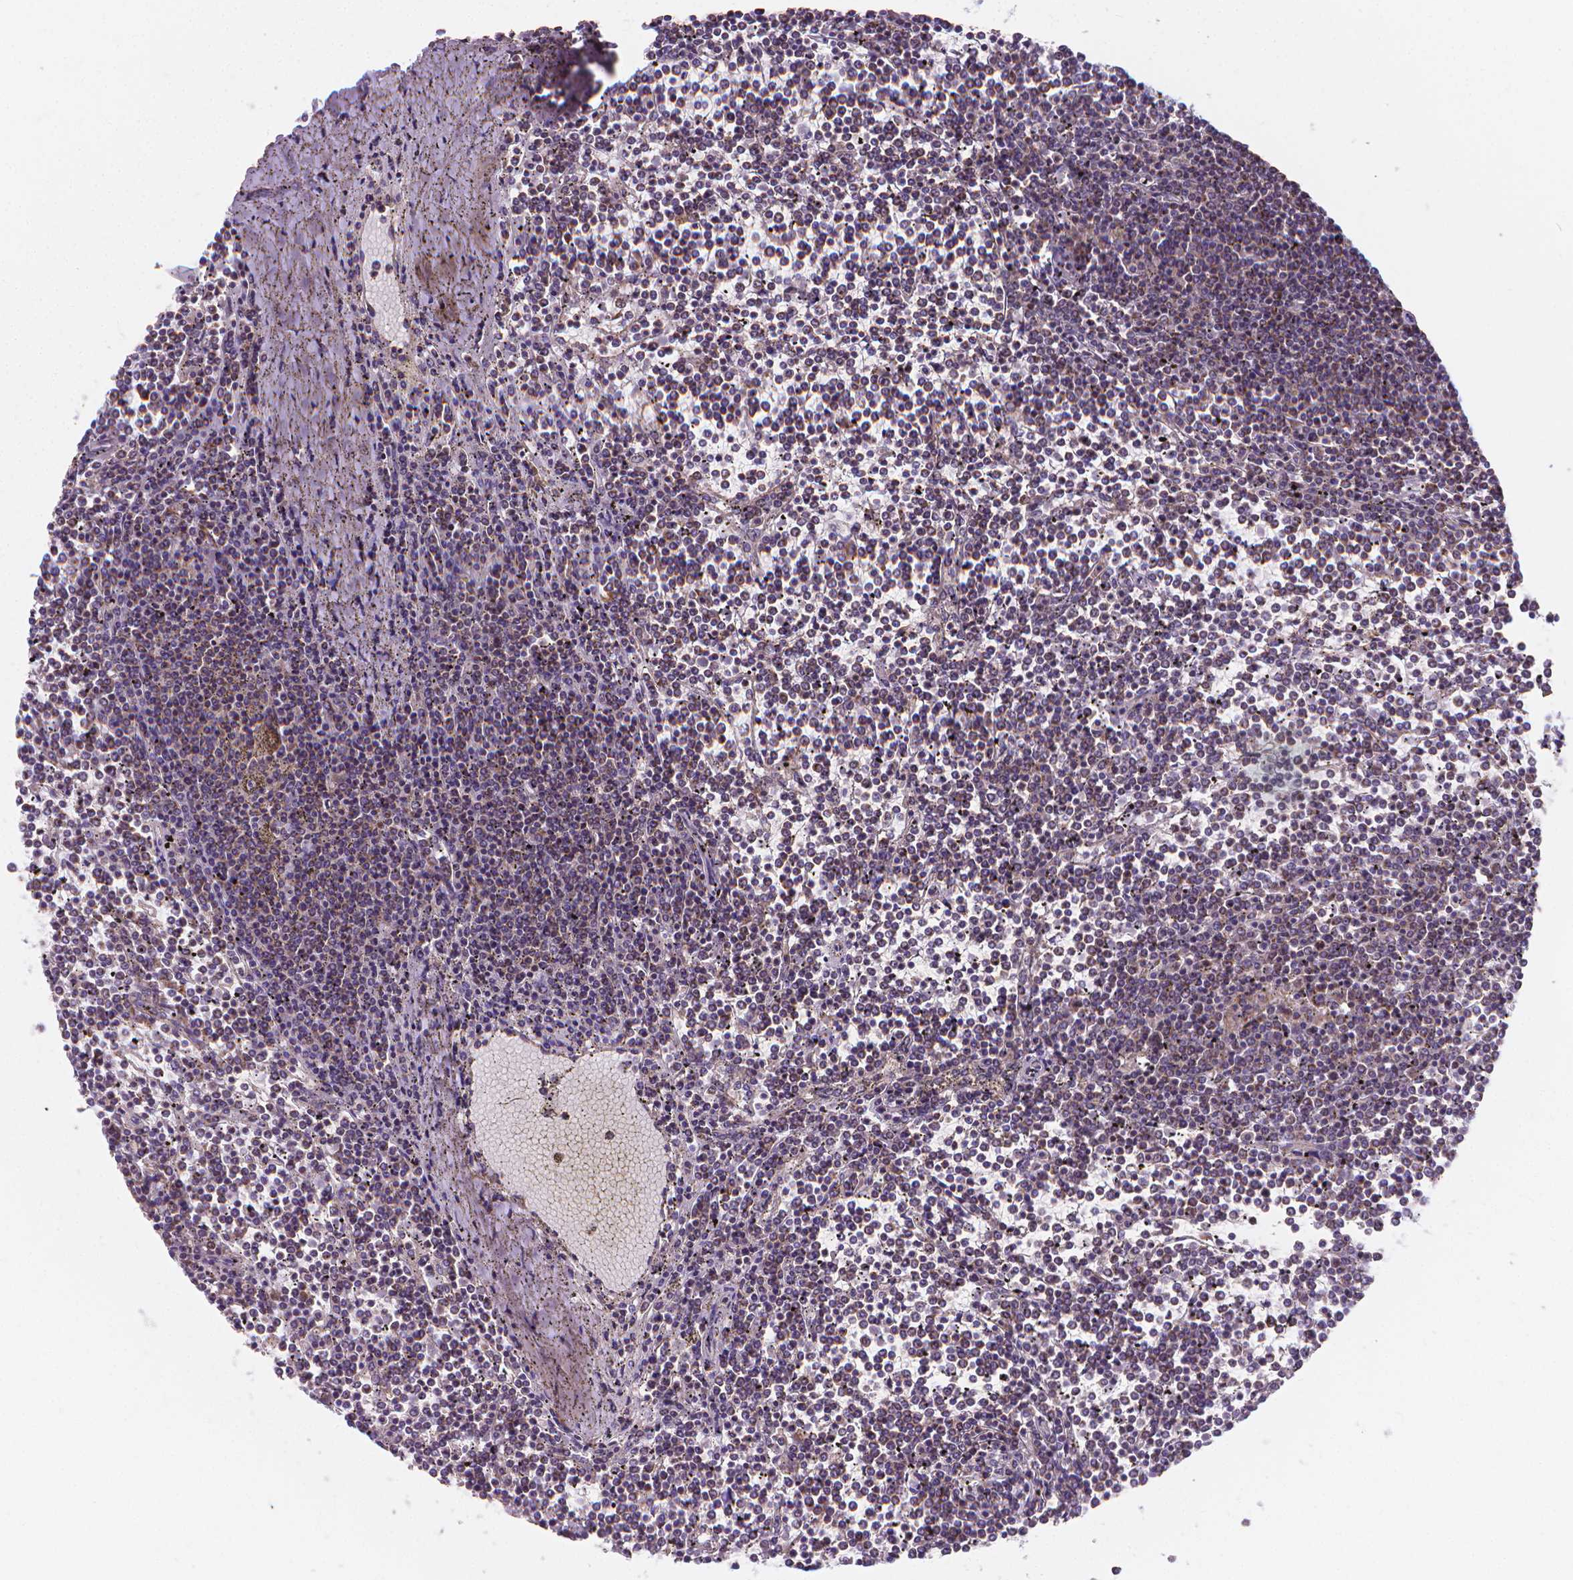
{"staining": {"intensity": "weak", "quantity": "25%-75%", "location": "cytoplasmic/membranous"}, "tissue": "lymphoma", "cell_type": "Tumor cells", "image_type": "cancer", "snomed": [{"axis": "morphology", "description": "Malignant lymphoma, non-Hodgkin's type, Low grade"}, {"axis": "topography", "description": "Spleen"}], "caption": "A low amount of weak cytoplasmic/membranous positivity is seen in approximately 25%-75% of tumor cells in lymphoma tissue.", "gene": "SNCAIP", "patient": {"sex": "female", "age": 19}}